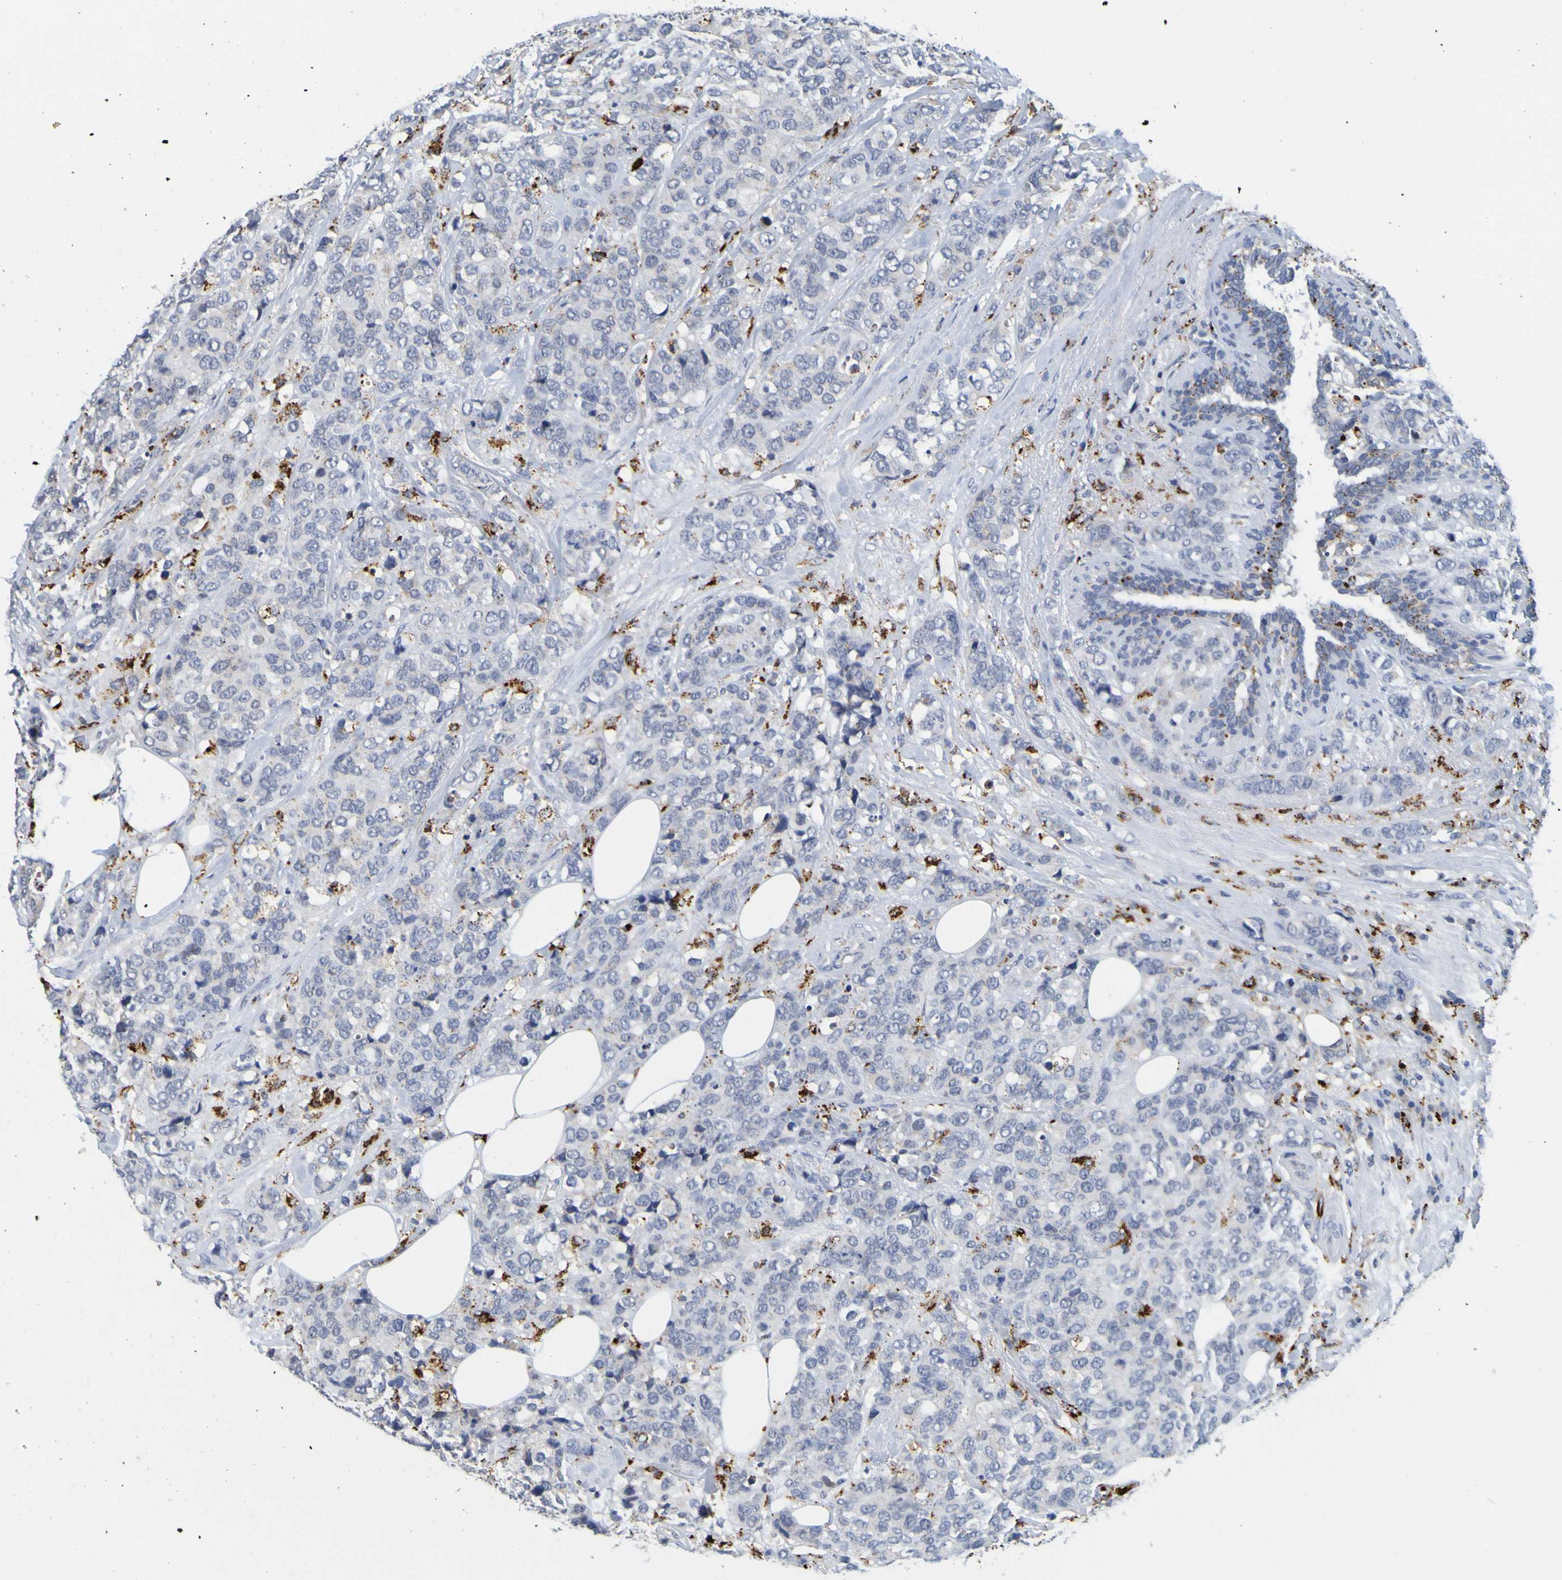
{"staining": {"intensity": "negative", "quantity": "none", "location": "none"}, "tissue": "breast cancer", "cell_type": "Tumor cells", "image_type": "cancer", "snomed": [{"axis": "morphology", "description": "Lobular carcinoma"}, {"axis": "topography", "description": "Breast"}], "caption": "Breast cancer was stained to show a protein in brown. There is no significant staining in tumor cells.", "gene": "TPH1", "patient": {"sex": "female", "age": 59}}